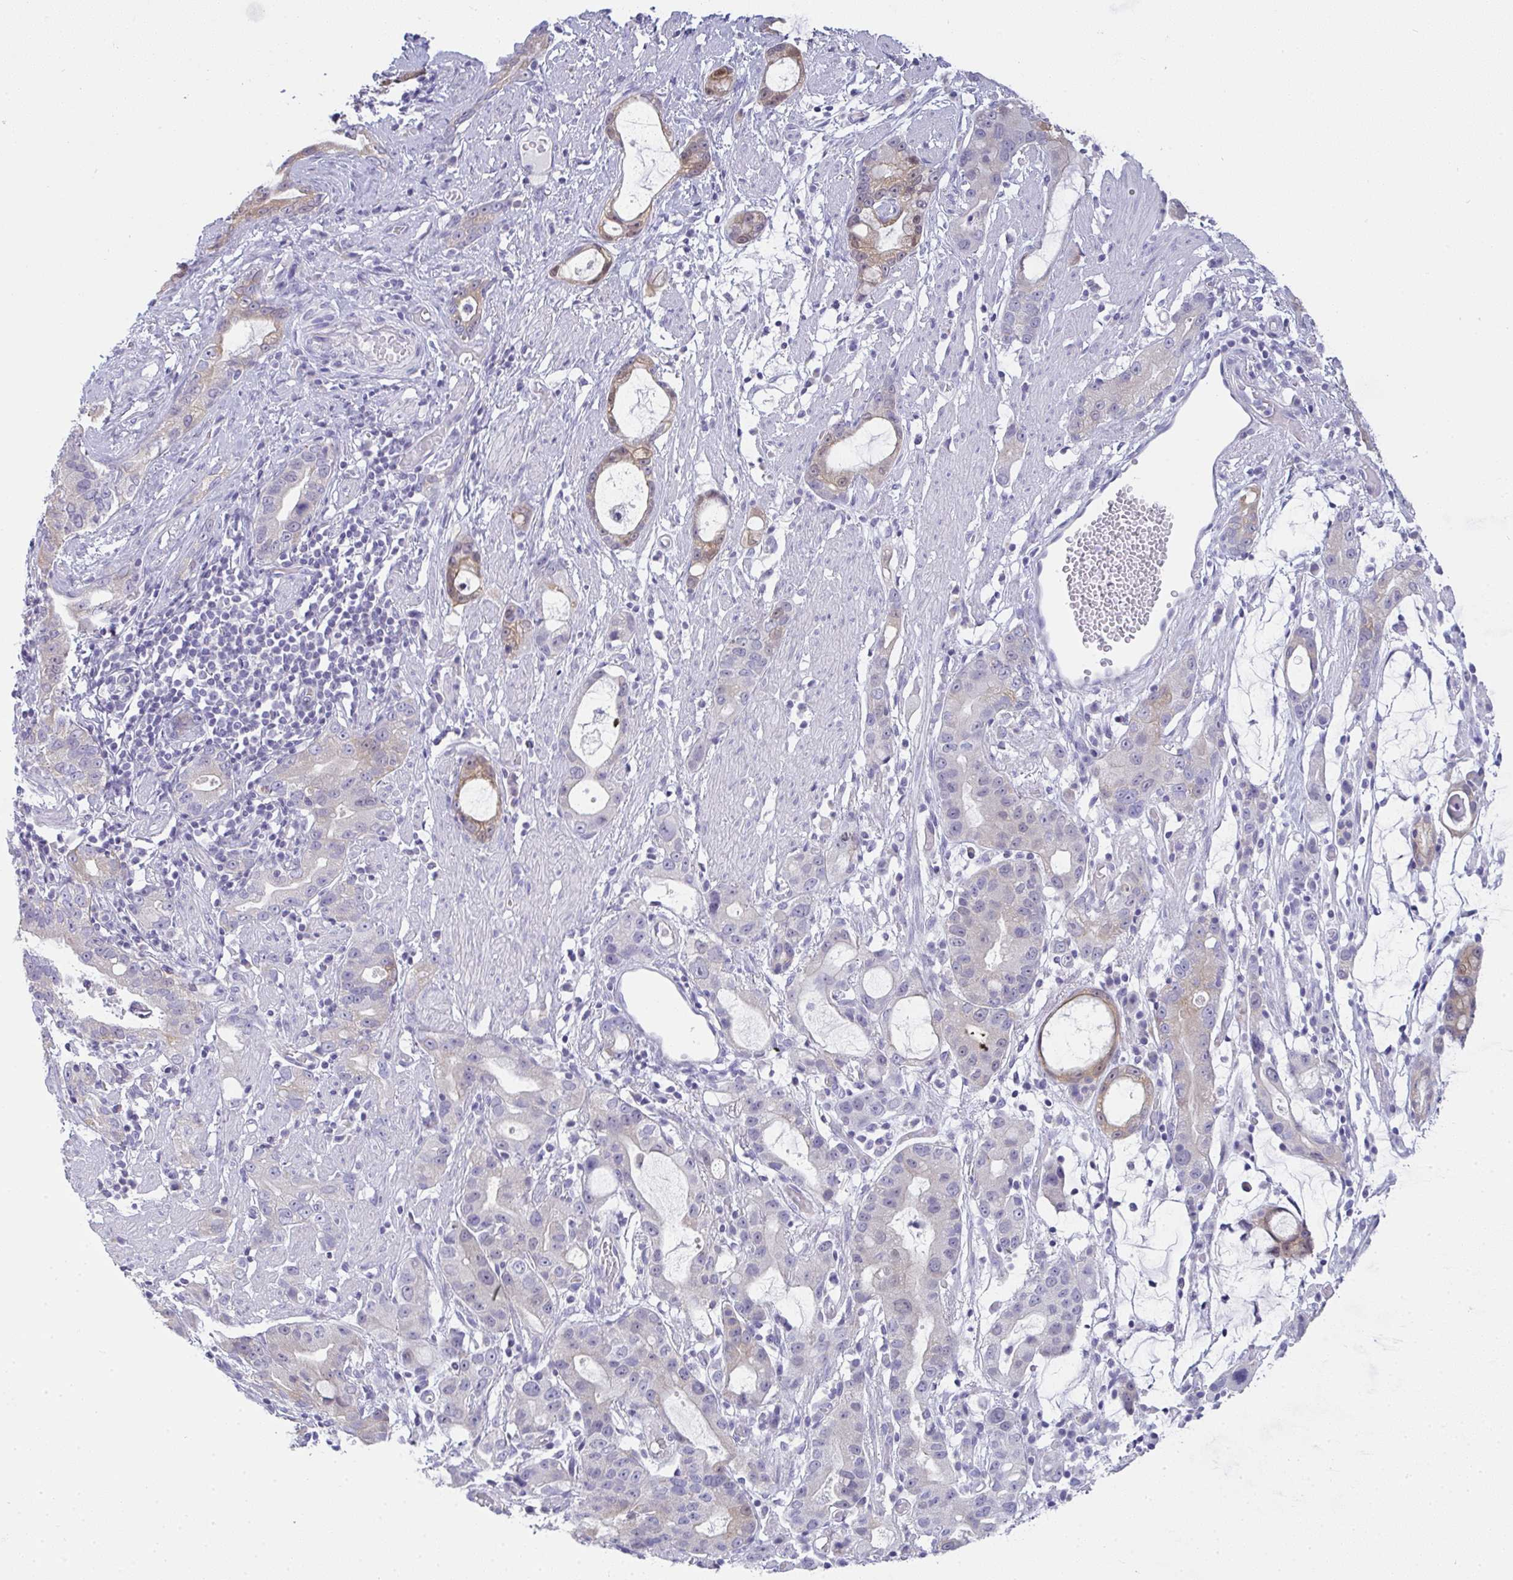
{"staining": {"intensity": "moderate", "quantity": "<25%", "location": "cytoplasmic/membranous"}, "tissue": "stomach cancer", "cell_type": "Tumor cells", "image_type": "cancer", "snomed": [{"axis": "morphology", "description": "Adenocarcinoma, NOS"}, {"axis": "topography", "description": "Stomach"}], "caption": "A histopathology image of human stomach adenocarcinoma stained for a protein shows moderate cytoplasmic/membranous brown staining in tumor cells.", "gene": "GSDMB", "patient": {"sex": "male", "age": 55}}